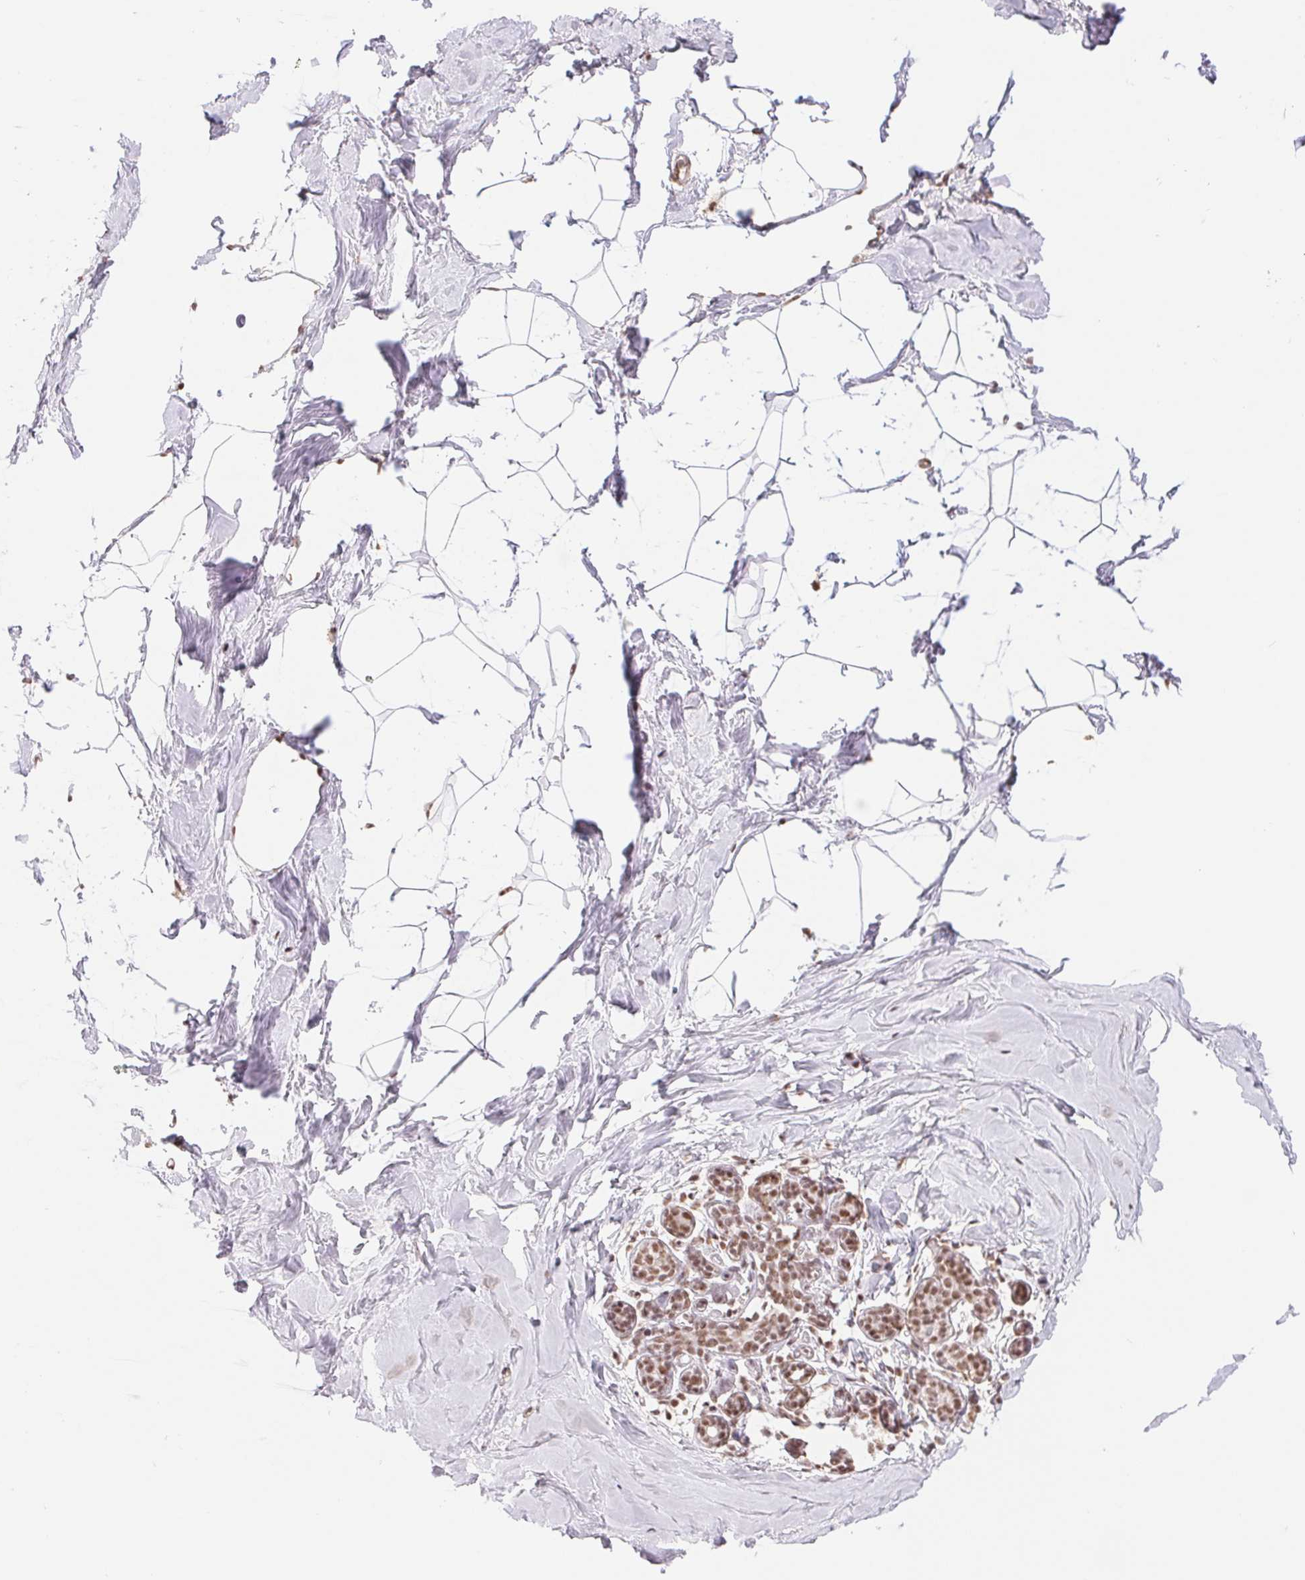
{"staining": {"intensity": "negative", "quantity": "none", "location": "none"}, "tissue": "breast", "cell_type": "Adipocytes", "image_type": "normal", "snomed": [{"axis": "morphology", "description": "Normal tissue, NOS"}, {"axis": "topography", "description": "Breast"}], "caption": "The histopathology image displays no staining of adipocytes in normal breast. The staining is performed using DAB (3,3'-diaminobenzidine) brown chromogen with nuclei counter-stained in using hematoxylin.", "gene": "SREK1", "patient": {"sex": "female", "age": 32}}